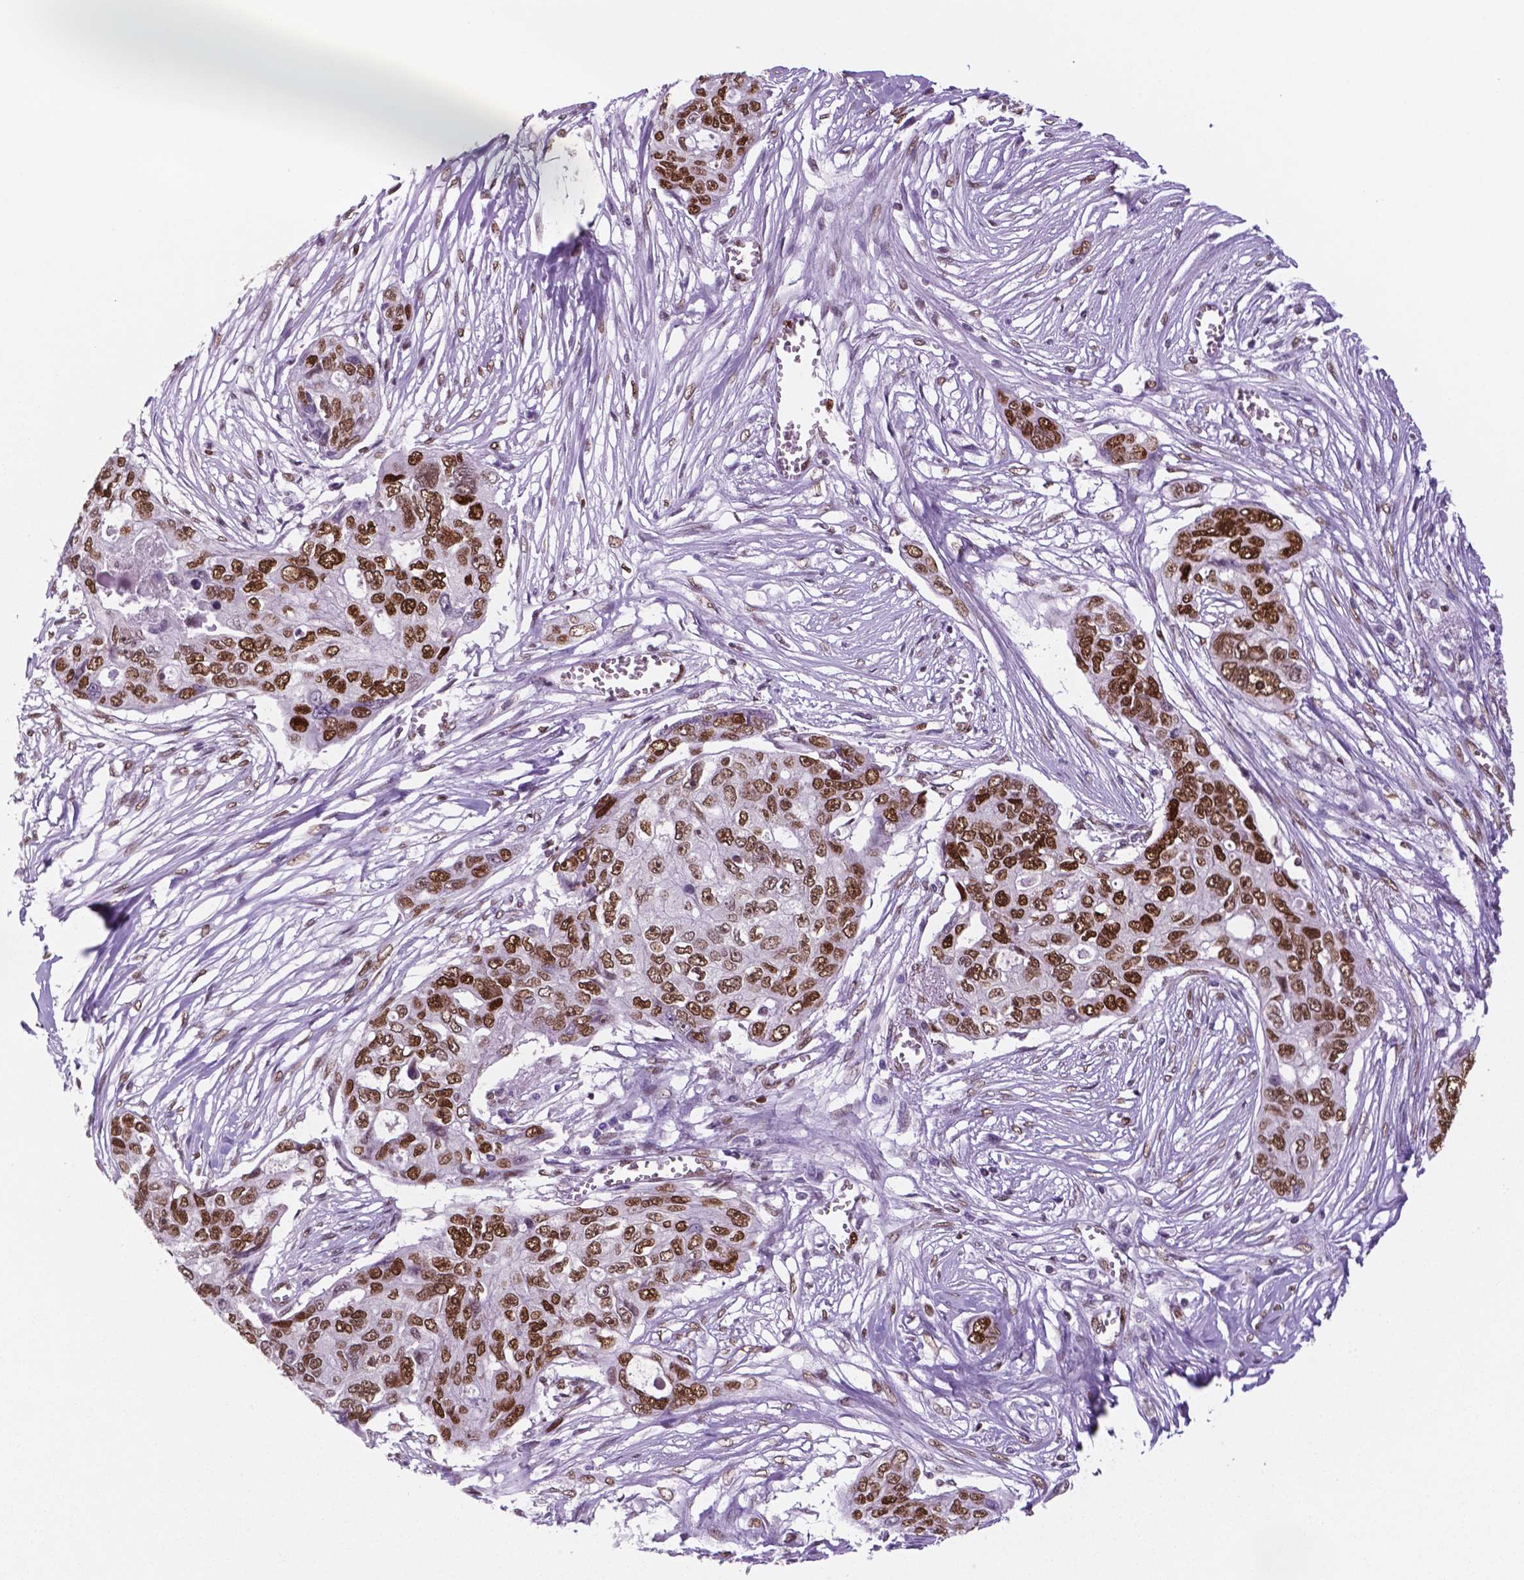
{"staining": {"intensity": "strong", "quantity": ">75%", "location": "nuclear"}, "tissue": "ovarian cancer", "cell_type": "Tumor cells", "image_type": "cancer", "snomed": [{"axis": "morphology", "description": "Carcinoma, endometroid"}, {"axis": "topography", "description": "Ovary"}], "caption": "This micrograph exhibits immunohistochemistry (IHC) staining of human ovarian endometroid carcinoma, with high strong nuclear positivity in about >75% of tumor cells.", "gene": "MSH6", "patient": {"sex": "female", "age": 70}}